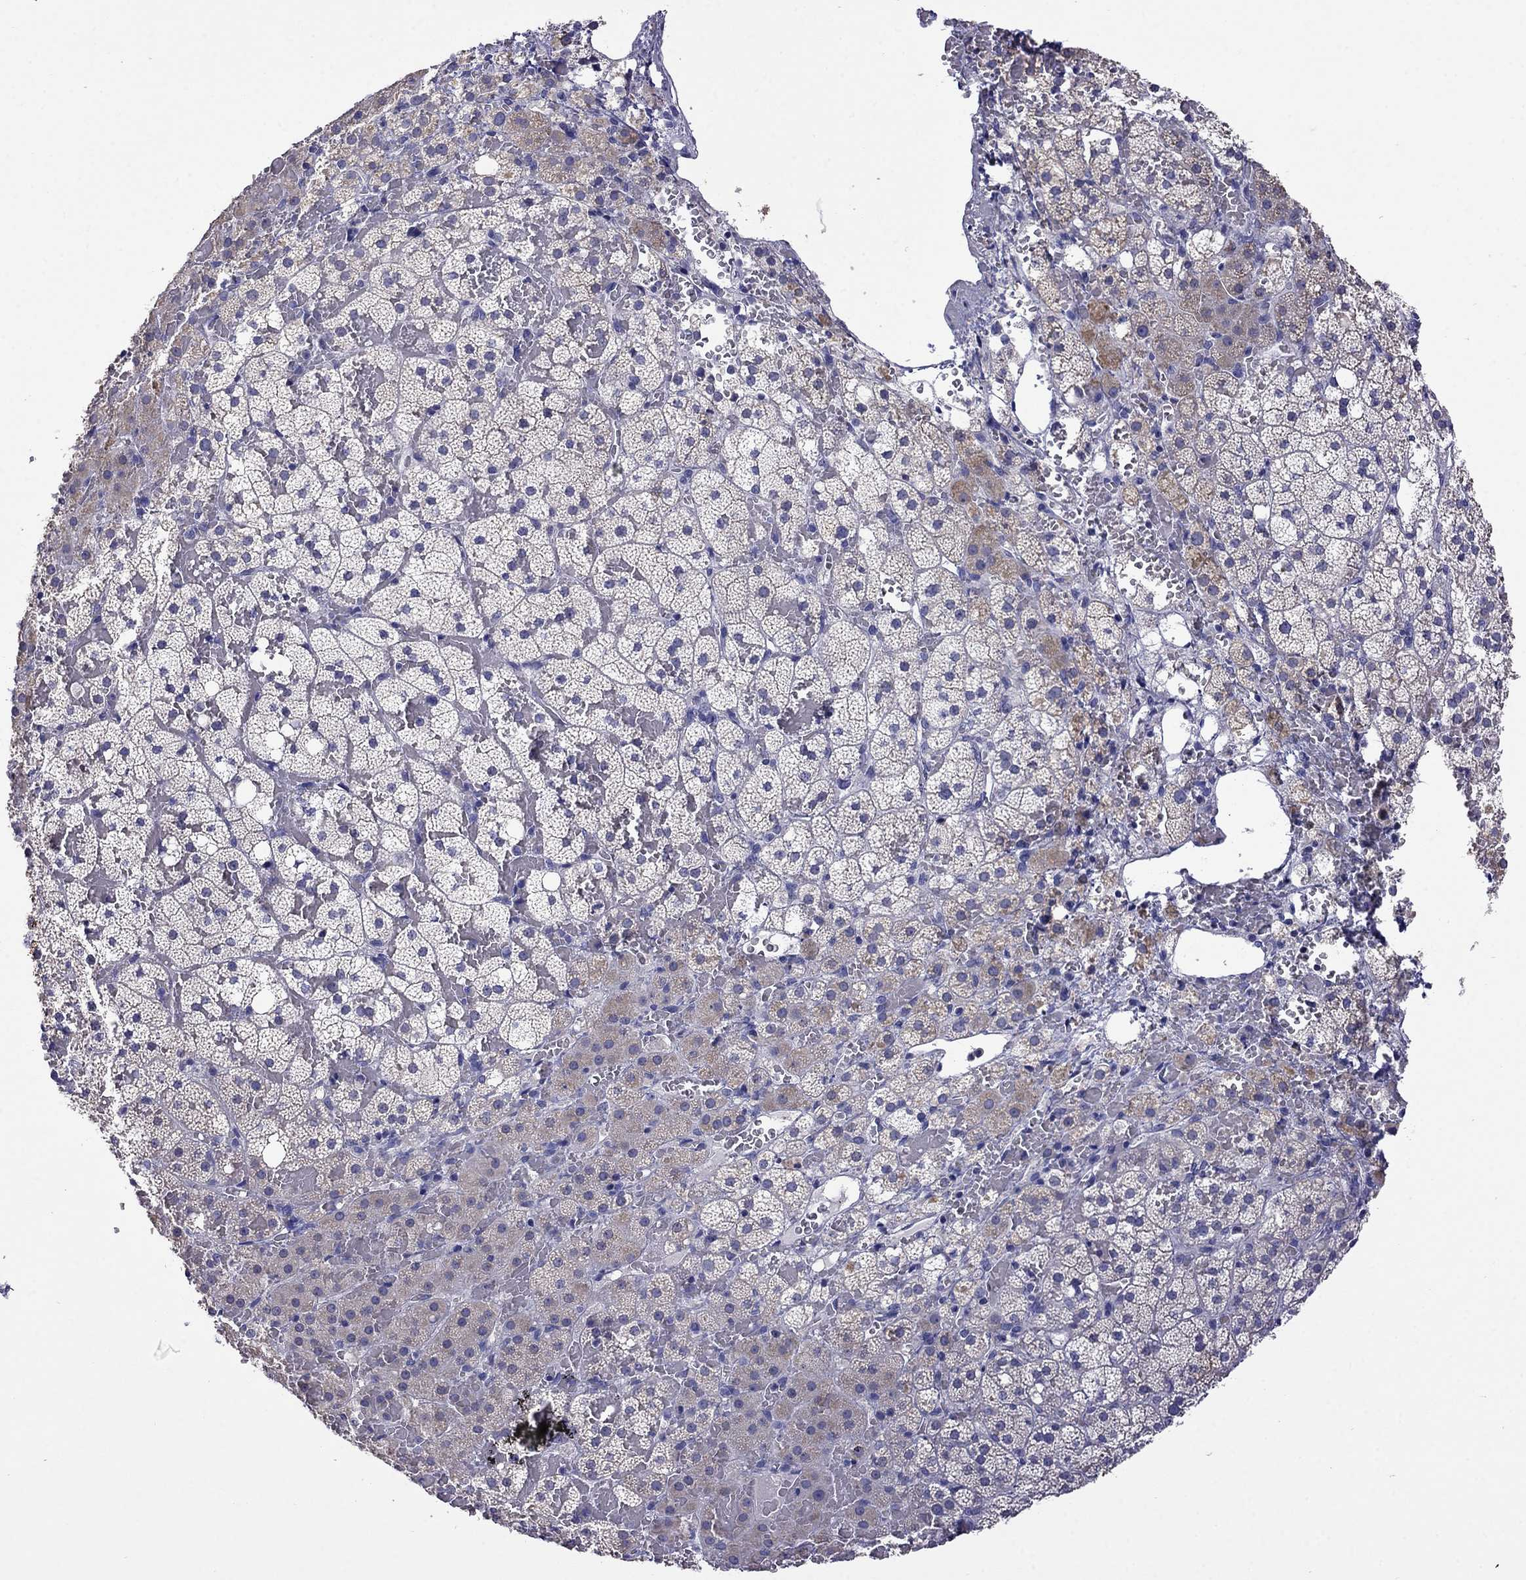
{"staining": {"intensity": "strong", "quantity": "25%-75%", "location": "cytoplasmic/membranous"}, "tissue": "adrenal gland", "cell_type": "Glandular cells", "image_type": "normal", "snomed": [{"axis": "morphology", "description": "Normal tissue, NOS"}, {"axis": "topography", "description": "Adrenal gland"}], "caption": "A brown stain labels strong cytoplasmic/membranous positivity of a protein in glandular cells of normal human adrenal gland.", "gene": "STAR", "patient": {"sex": "male", "age": 53}}